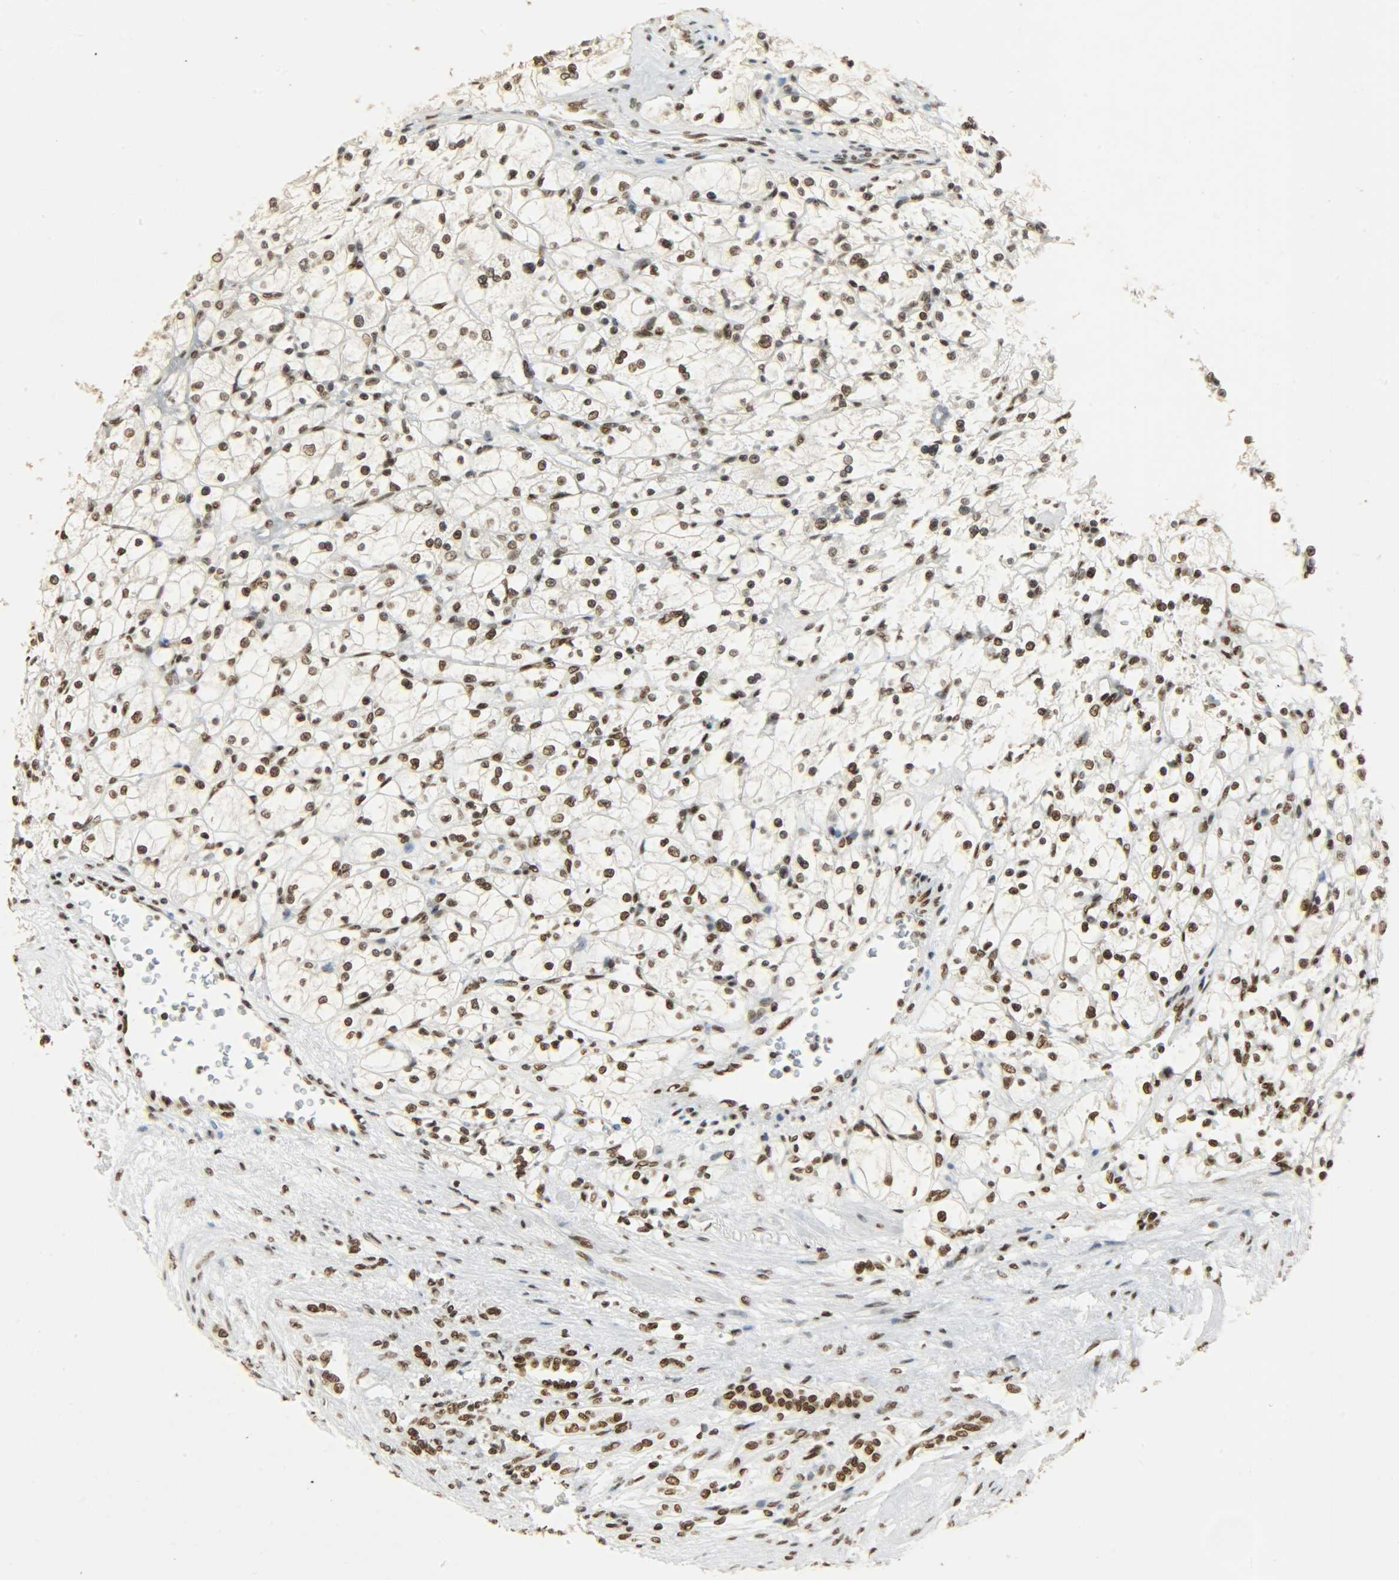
{"staining": {"intensity": "moderate", "quantity": "25%-75%", "location": "nuclear"}, "tissue": "renal cancer", "cell_type": "Tumor cells", "image_type": "cancer", "snomed": [{"axis": "morphology", "description": "Adenocarcinoma, NOS"}, {"axis": "topography", "description": "Kidney"}], "caption": "Immunohistochemistry of renal cancer (adenocarcinoma) demonstrates medium levels of moderate nuclear staining in about 25%-75% of tumor cells.", "gene": "KHDRBS1", "patient": {"sex": "female", "age": 83}}